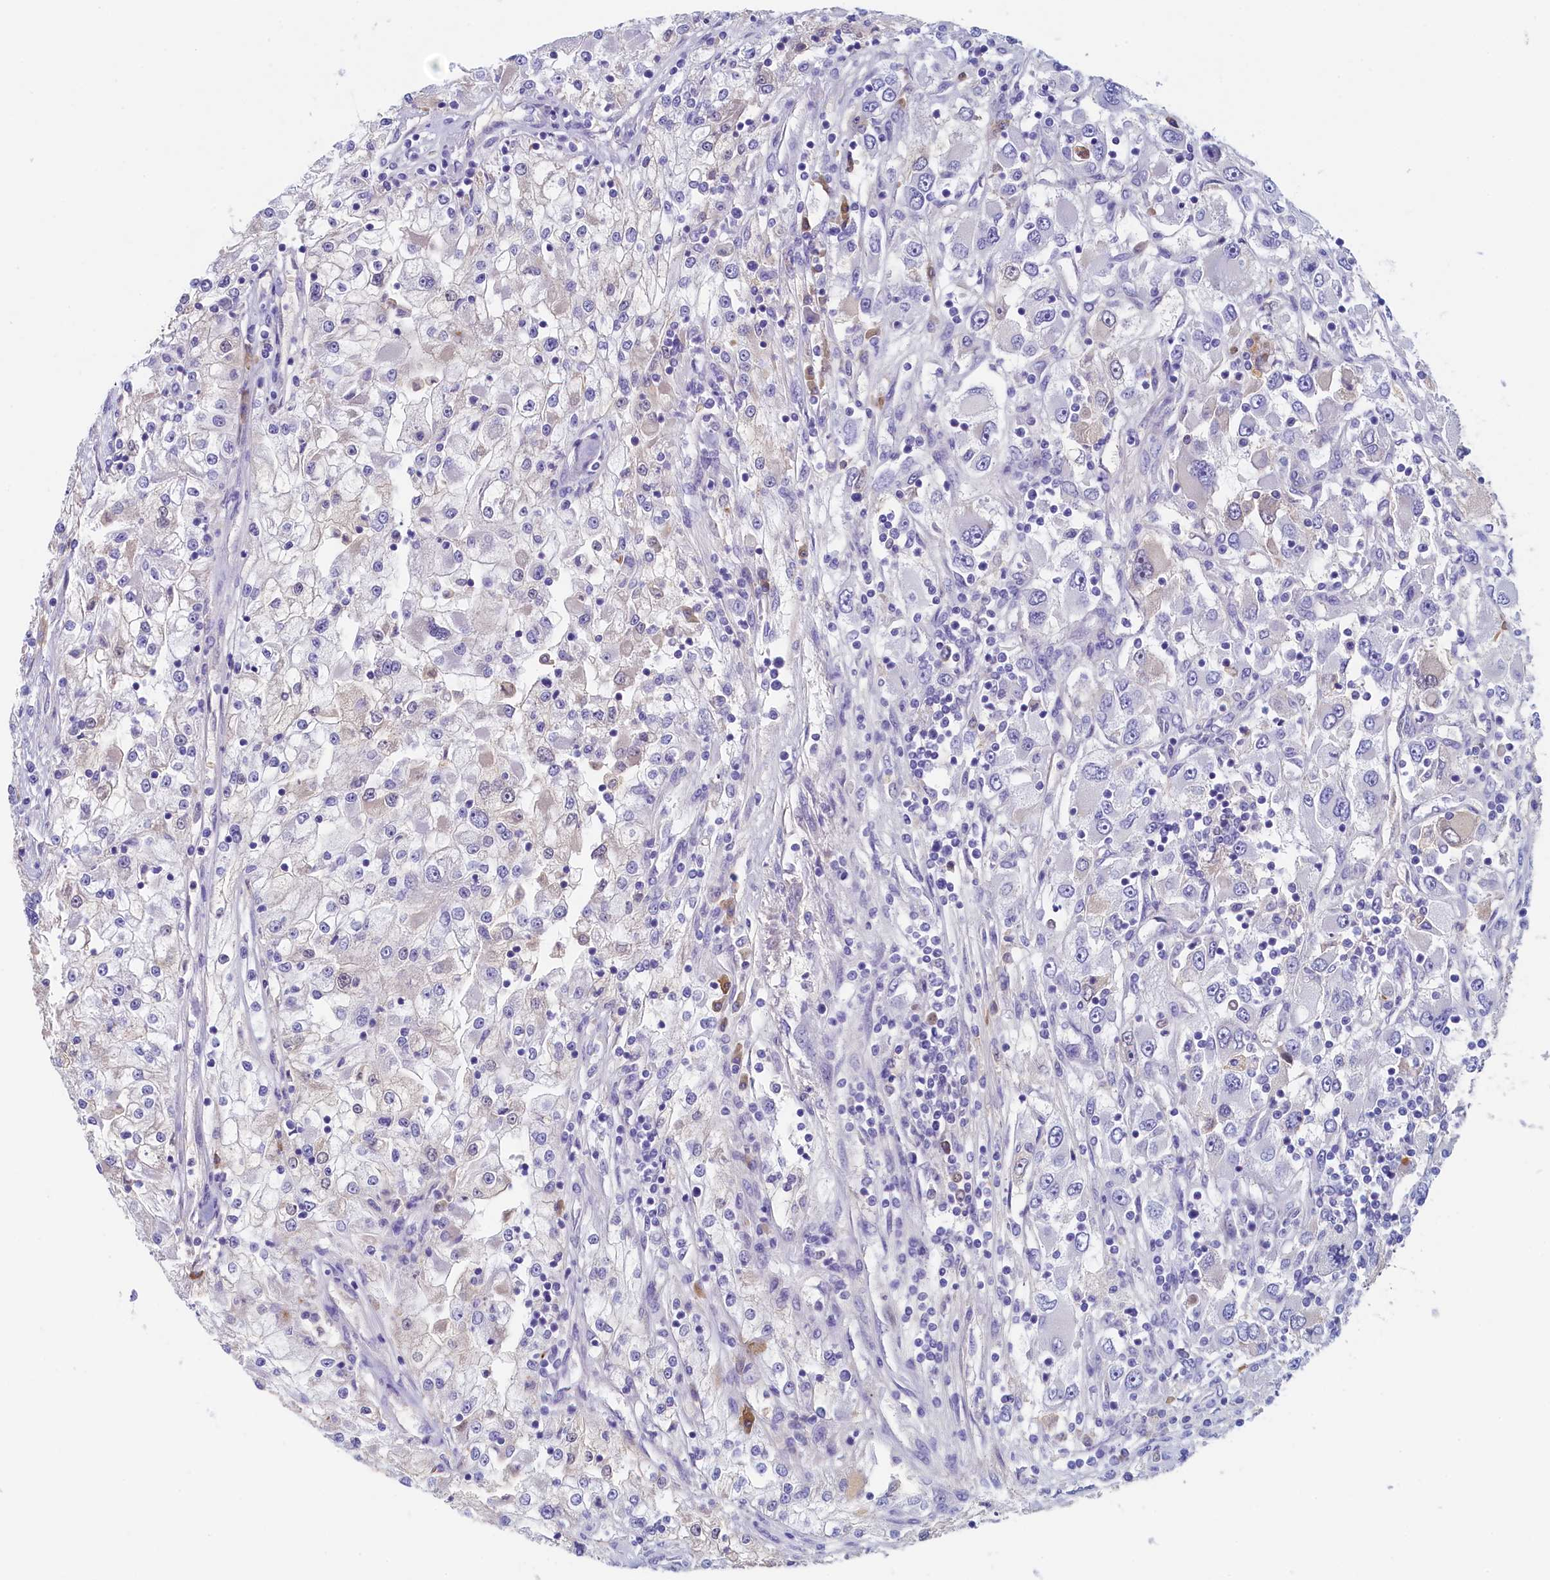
{"staining": {"intensity": "negative", "quantity": "none", "location": "none"}, "tissue": "renal cancer", "cell_type": "Tumor cells", "image_type": "cancer", "snomed": [{"axis": "morphology", "description": "Adenocarcinoma, NOS"}, {"axis": "topography", "description": "Kidney"}], "caption": "Immunohistochemistry (IHC) image of renal cancer (adenocarcinoma) stained for a protein (brown), which demonstrates no positivity in tumor cells.", "gene": "GUCA1C", "patient": {"sex": "female", "age": 52}}